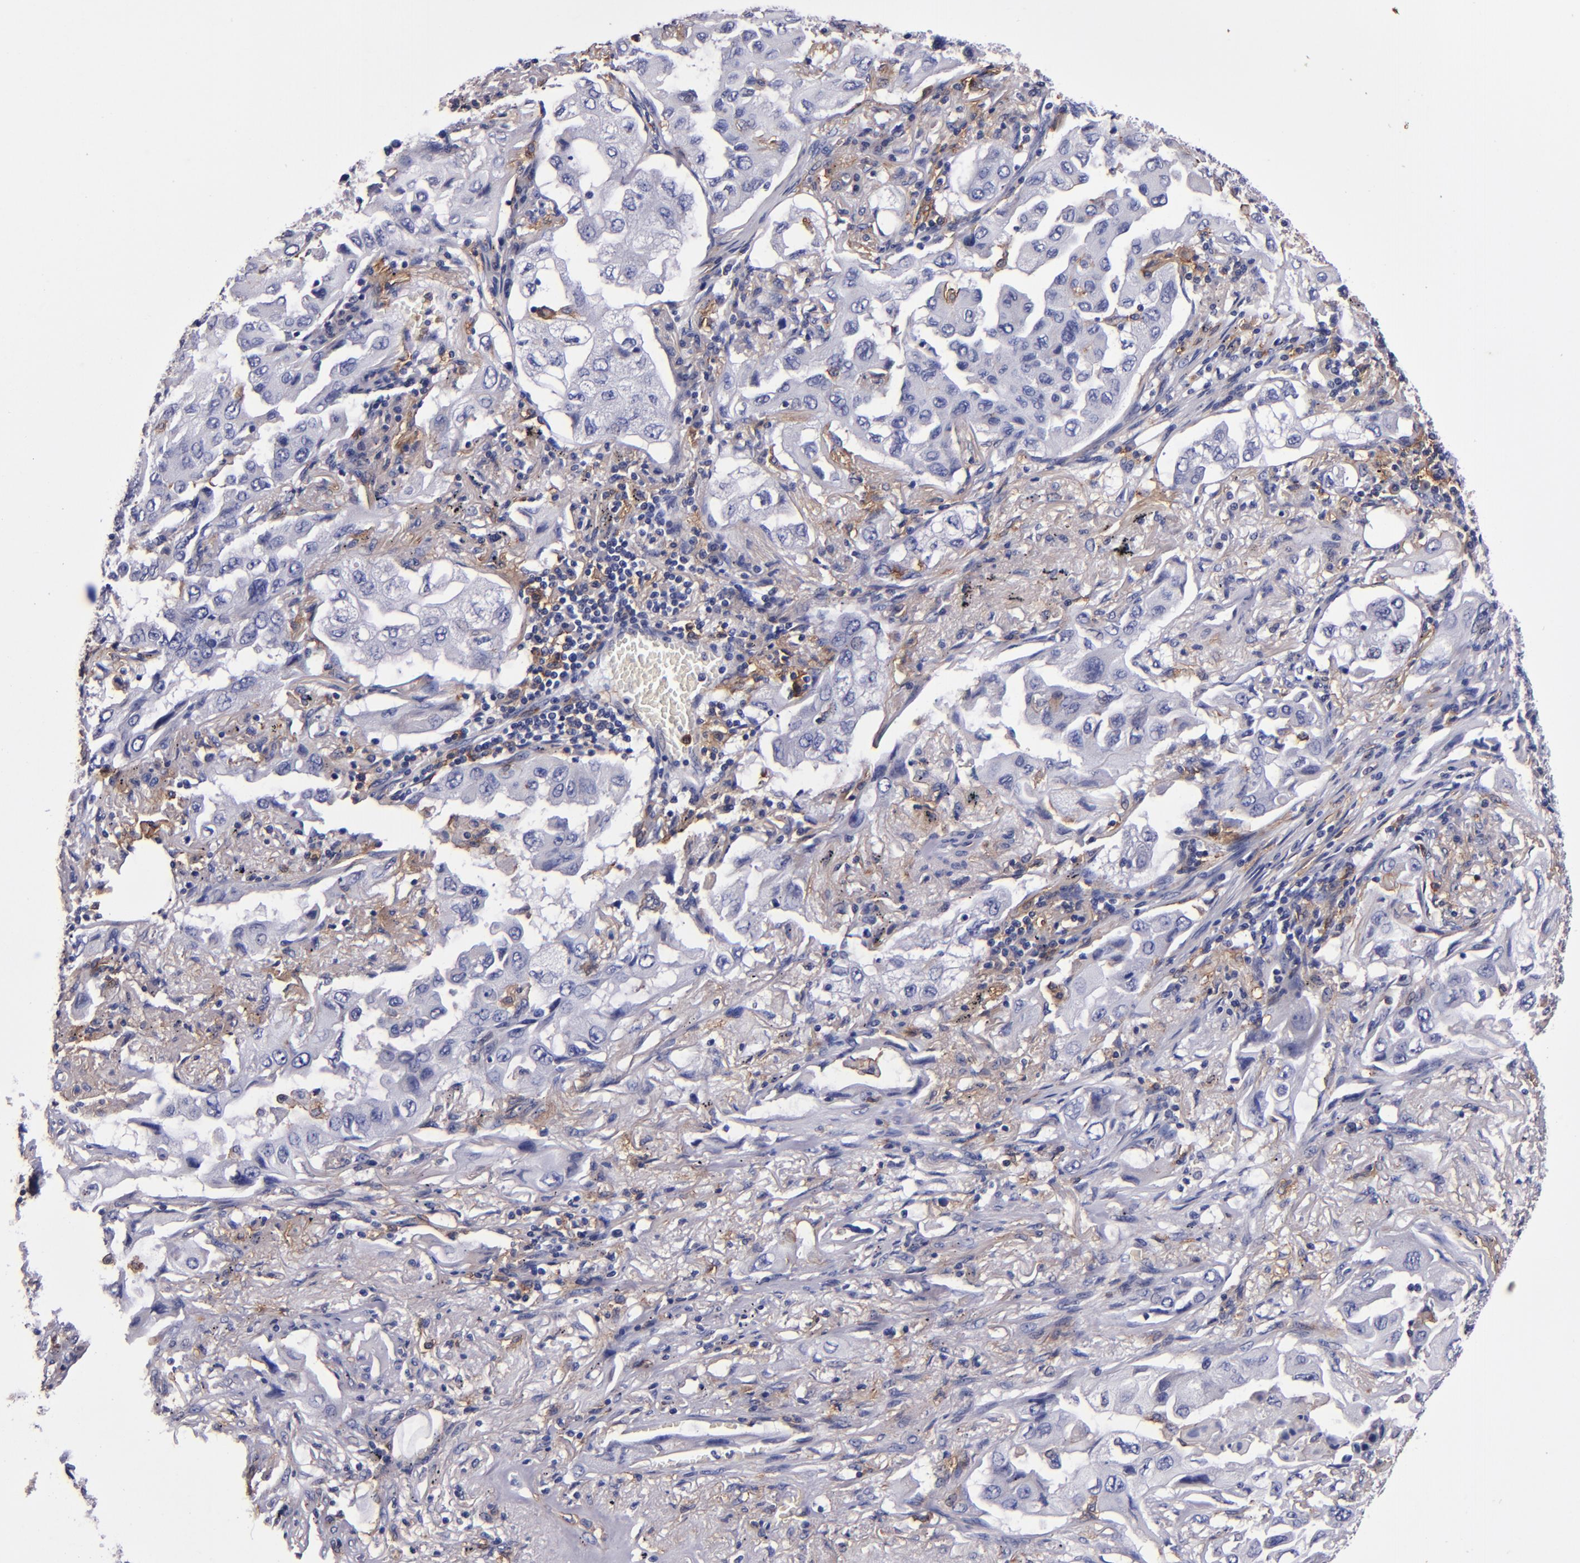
{"staining": {"intensity": "negative", "quantity": "none", "location": "none"}, "tissue": "lung cancer", "cell_type": "Tumor cells", "image_type": "cancer", "snomed": [{"axis": "morphology", "description": "Adenocarcinoma, NOS"}, {"axis": "topography", "description": "Lung"}], "caption": "Immunohistochemical staining of human lung cancer reveals no significant staining in tumor cells. Nuclei are stained in blue.", "gene": "SIRPA", "patient": {"sex": "female", "age": 65}}